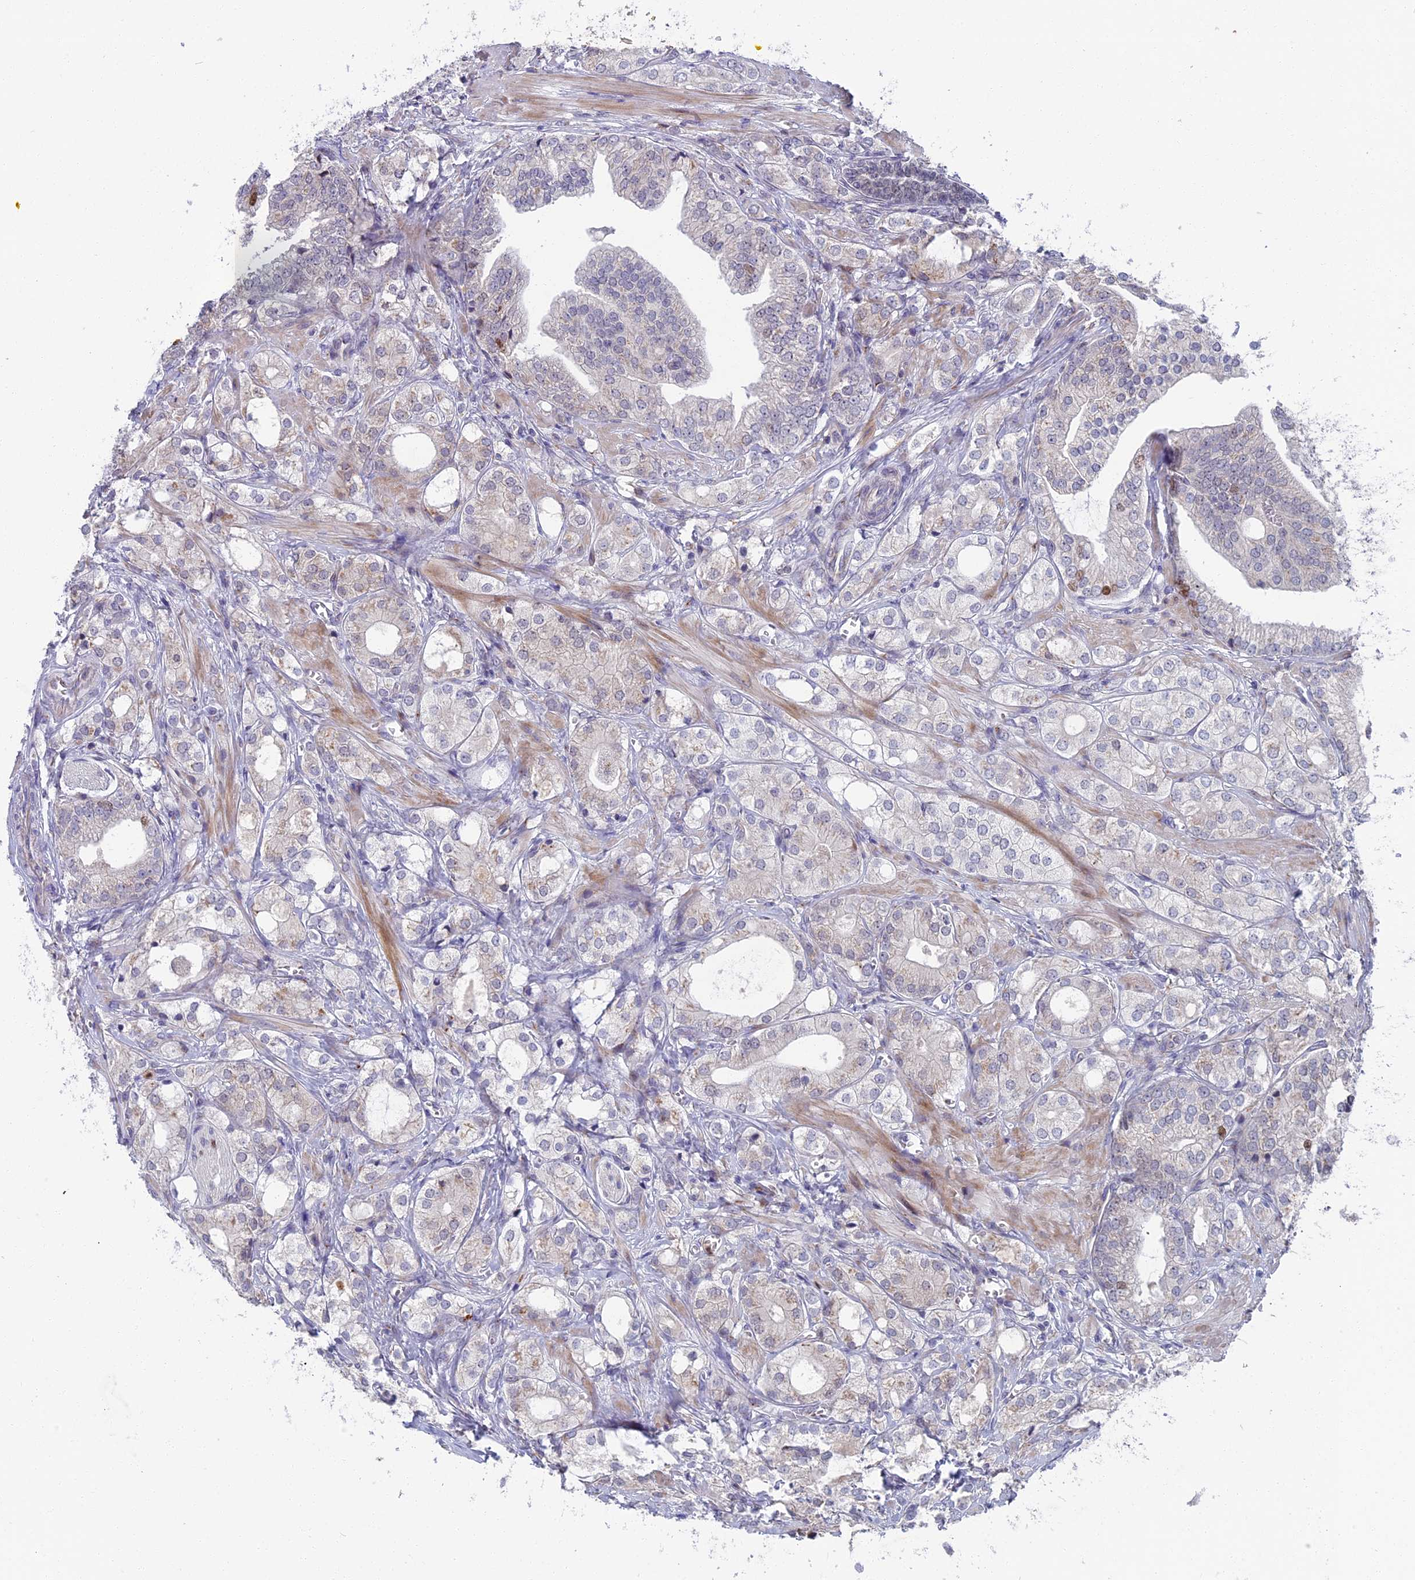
{"staining": {"intensity": "negative", "quantity": "none", "location": "none"}, "tissue": "prostate cancer", "cell_type": "Tumor cells", "image_type": "cancer", "snomed": [{"axis": "morphology", "description": "Adenocarcinoma, High grade"}, {"axis": "topography", "description": "Prostate"}], "caption": "This image is of prostate cancer (high-grade adenocarcinoma) stained with immunohistochemistry to label a protein in brown with the nuclei are counter-stained blue. There is no positivity in tumor cells.", "gene": "LIG1", "patient": {"sex": "male", "age": 50}}